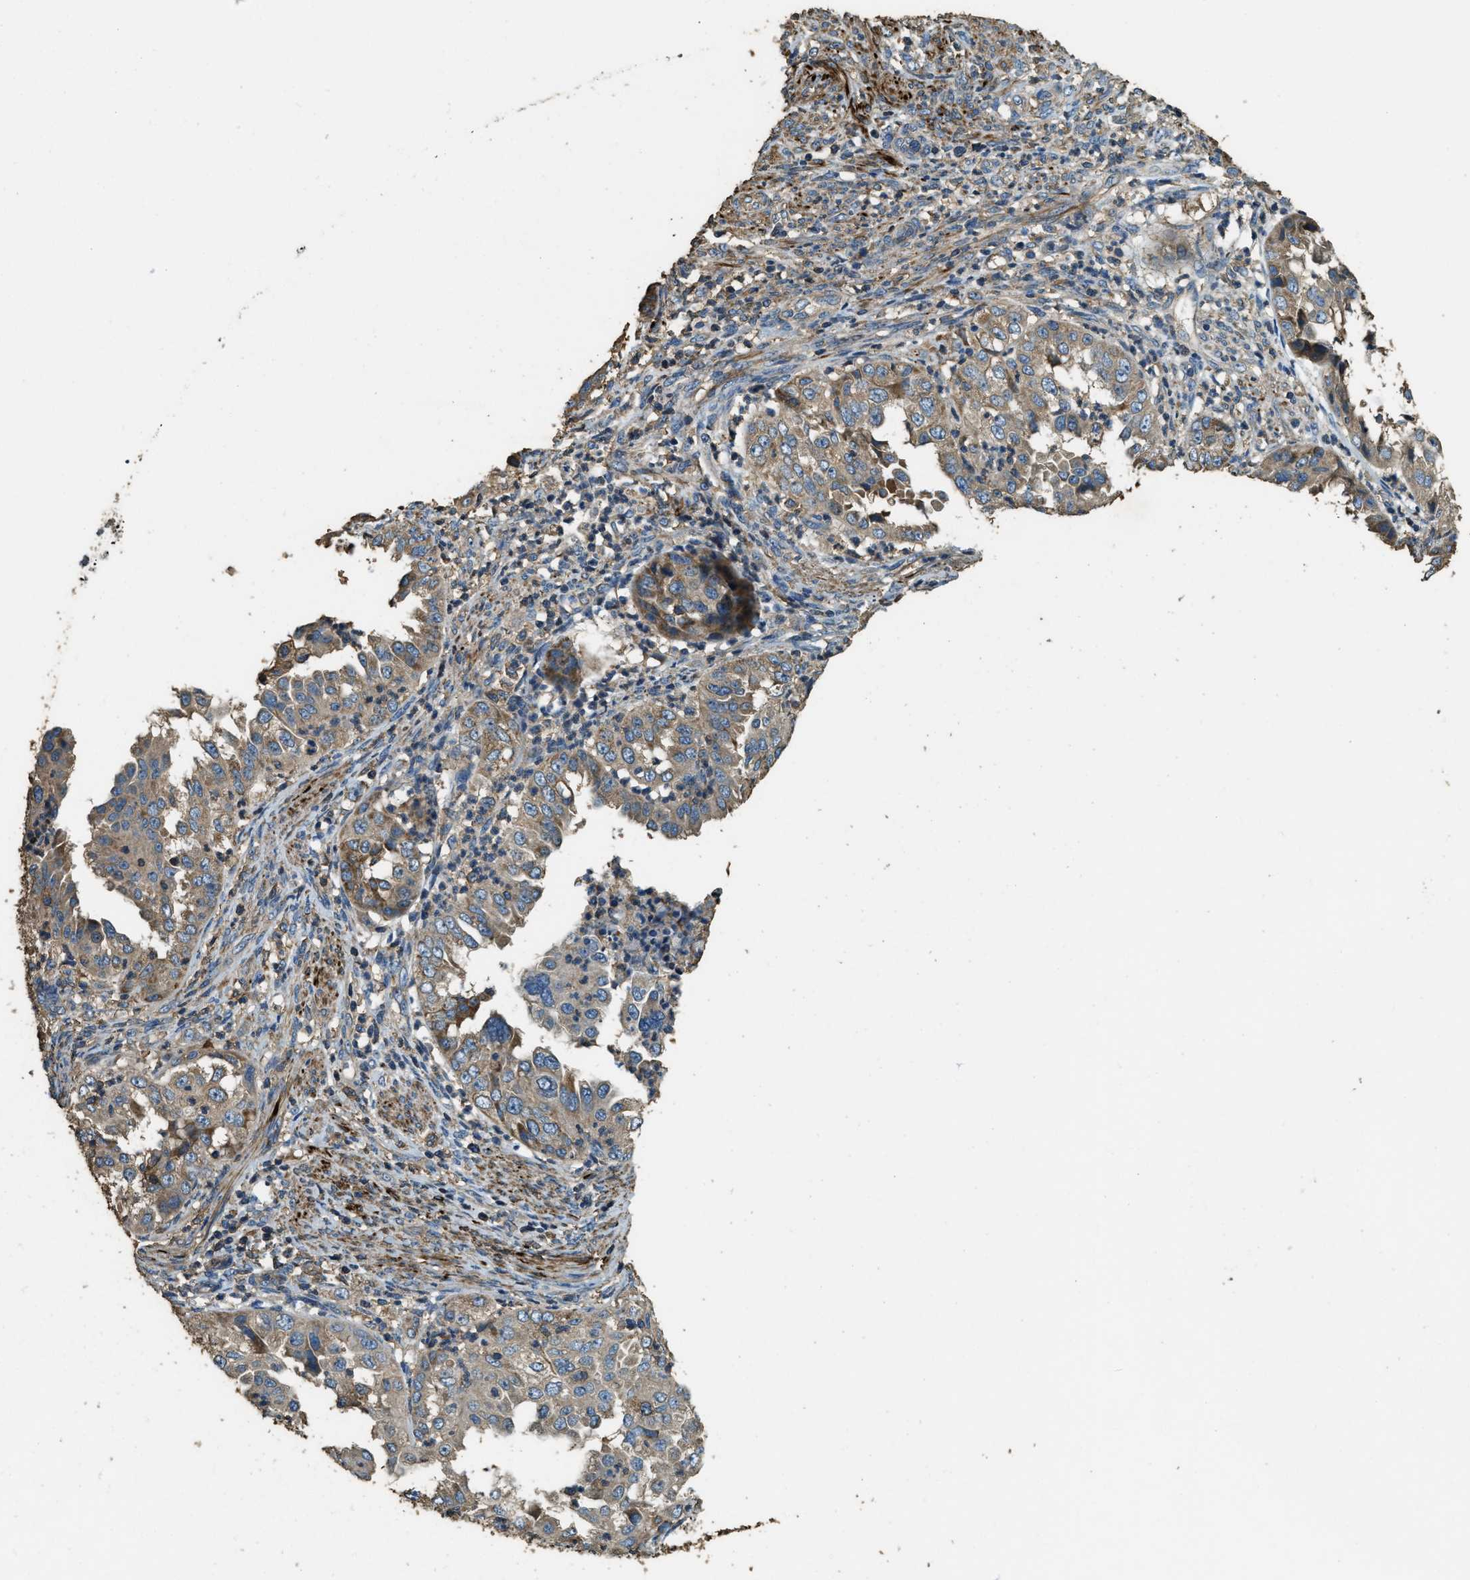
{"staining": {"intensity": "weak", "quantity": ">75%", "location": "cytoplasmic/membranous"}, "tissue": "endometrial cancer", "cell_type": "Tumor cells", "image_type": "cancer", "snomed": [{"axis": "morphology", "description": "Adenocarcinoma, NOS"}, {"axis": "topography", "description": "Endometrium"}], "caption": "Protein staining of endometrial cancer tissue reveals weak cytoplasmic/membranous positivity in about >75% of tumor cells.", "gene": "ERGIC1", "patient": {"sex": "female", "age": 85}}